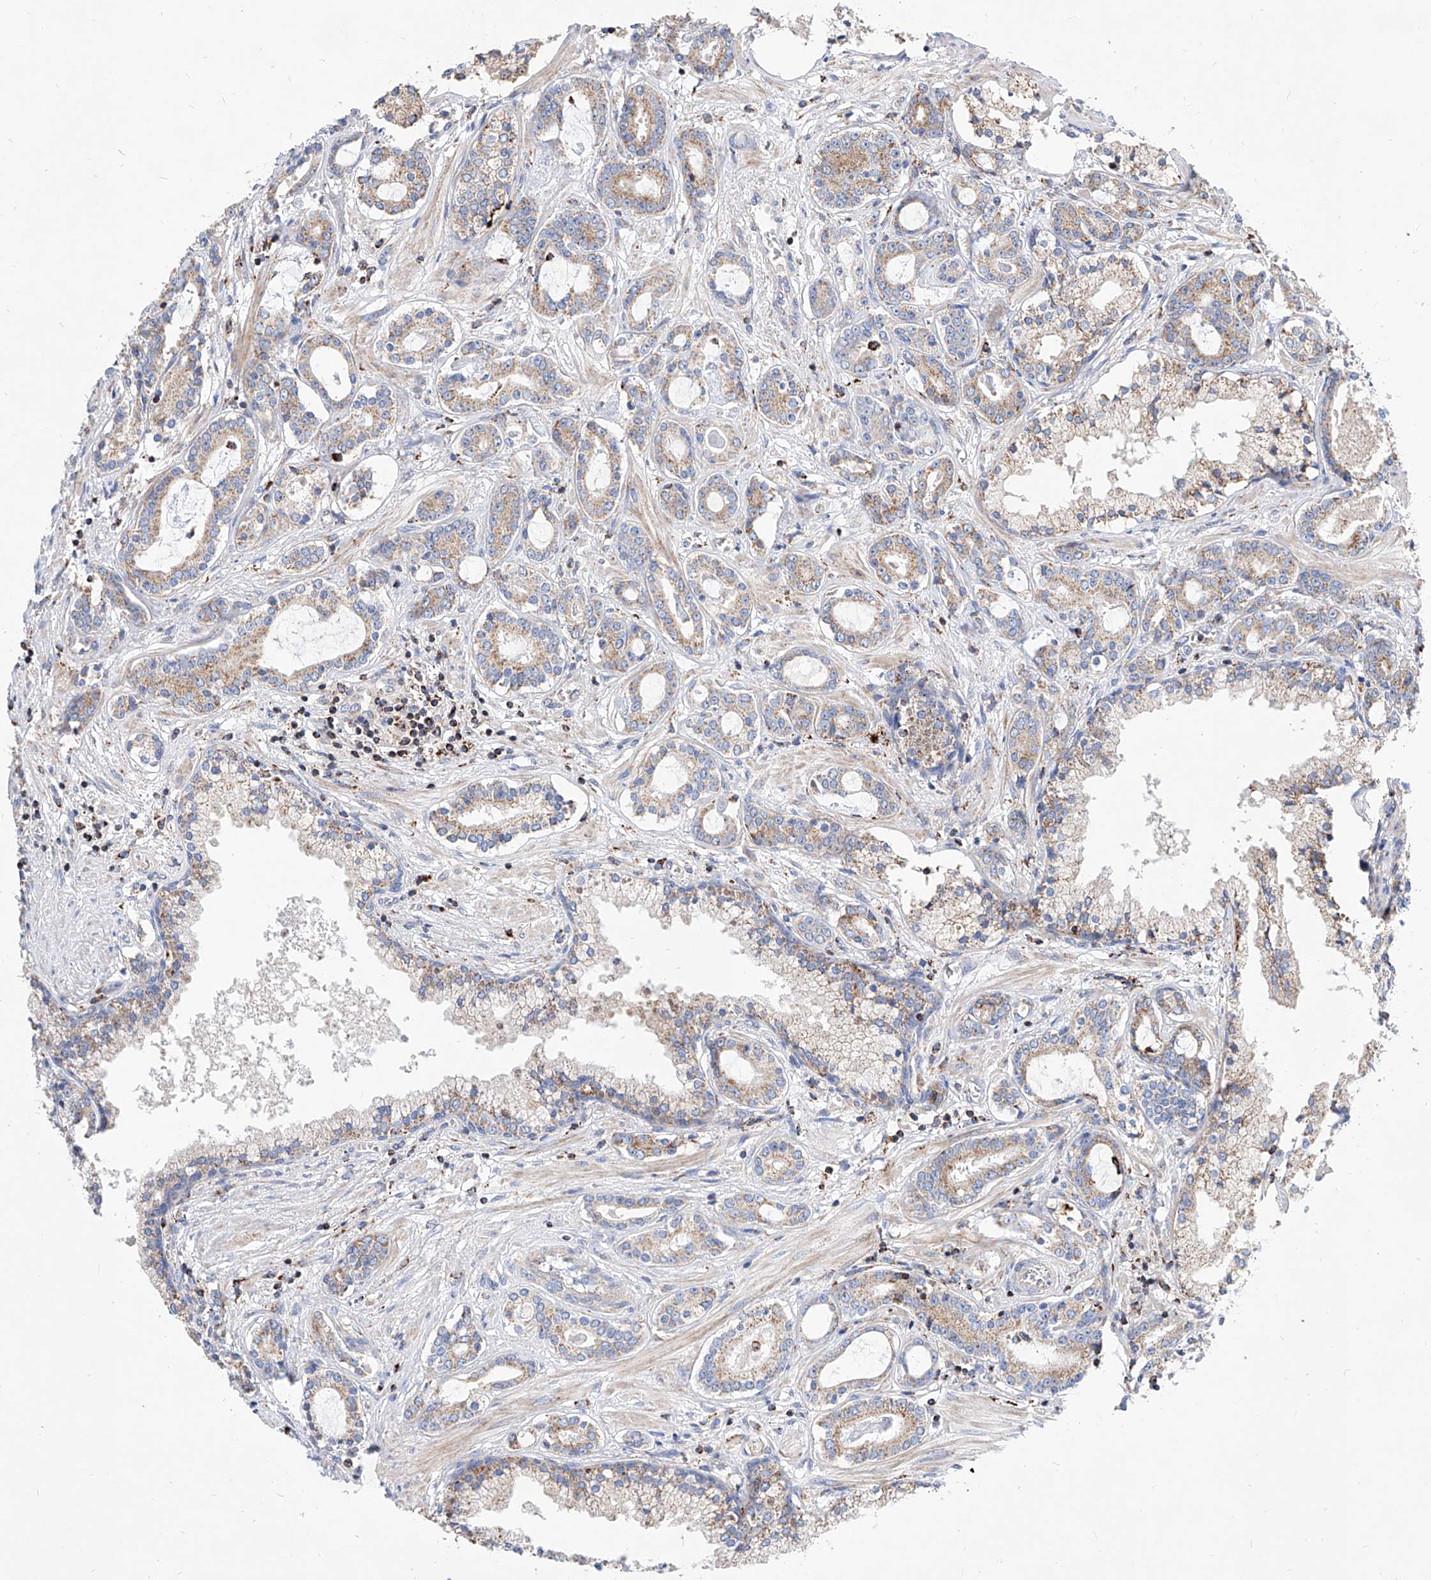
{"staining": {"intensity": "weak", "quantity": ">75%", "location": "cytoplasmic/membranous"}, "tissue": "prostate cancer", "cell_type": "Tumor cells", "image_type": "cancer", "snomed": [{"axis": "morphology", "description": "Adenocarcinoma, High grade"}, {"axis": "topography", "description": "Prostate"}], "caption": "The image exhibits a brown stain indicating the presence of a protein in the cytoplasmic/membranous of tumor cells in prostate high-grade adenocarcinoma. The staining is performed using DAB brown chromogen to label protein expression. The nuclei are counter-stained blue using hematoxylin.", "gene": "CPNE5", "patient": {"sex": "male", "age": 58}}